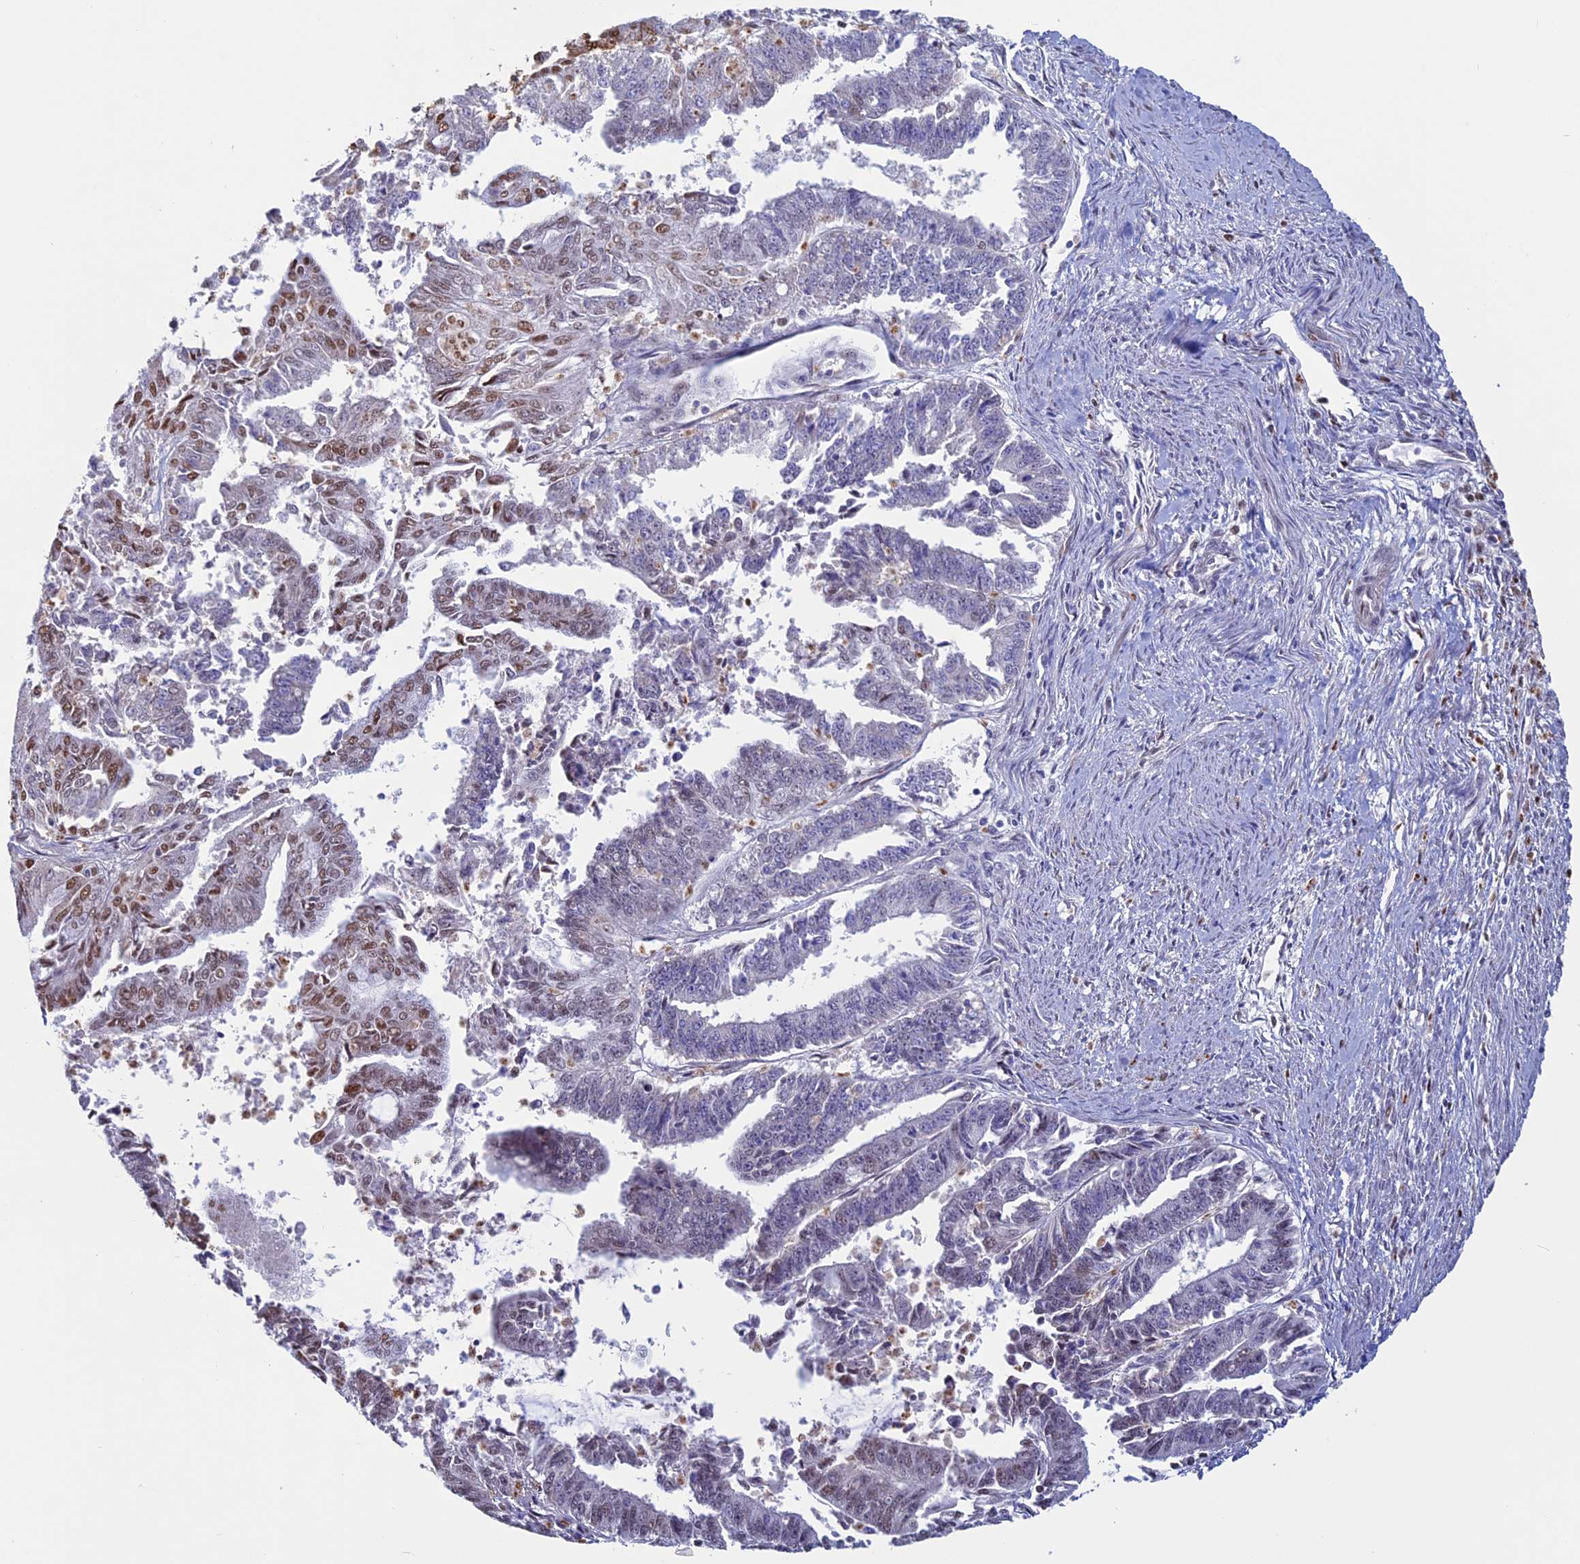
{"staining": {"intensity": "weak", "quantity": "<25%", "location": "nuclear"}, "tissue": "endometrial cancer", "cell_type": "Tumor cells", "image_type": "cancer", "snomed": [{"axis": "morphology", "description": "Adenocarcinoma, NOS"}, {"axis": "topography", "description": "Endometrium"}], "caption": "Endometrial cancer was stained to show a protein in brown. There is no significant expression in tumor cells.", "gene": "ACSS1", "patient": {"sex": "female", "age": 73}}